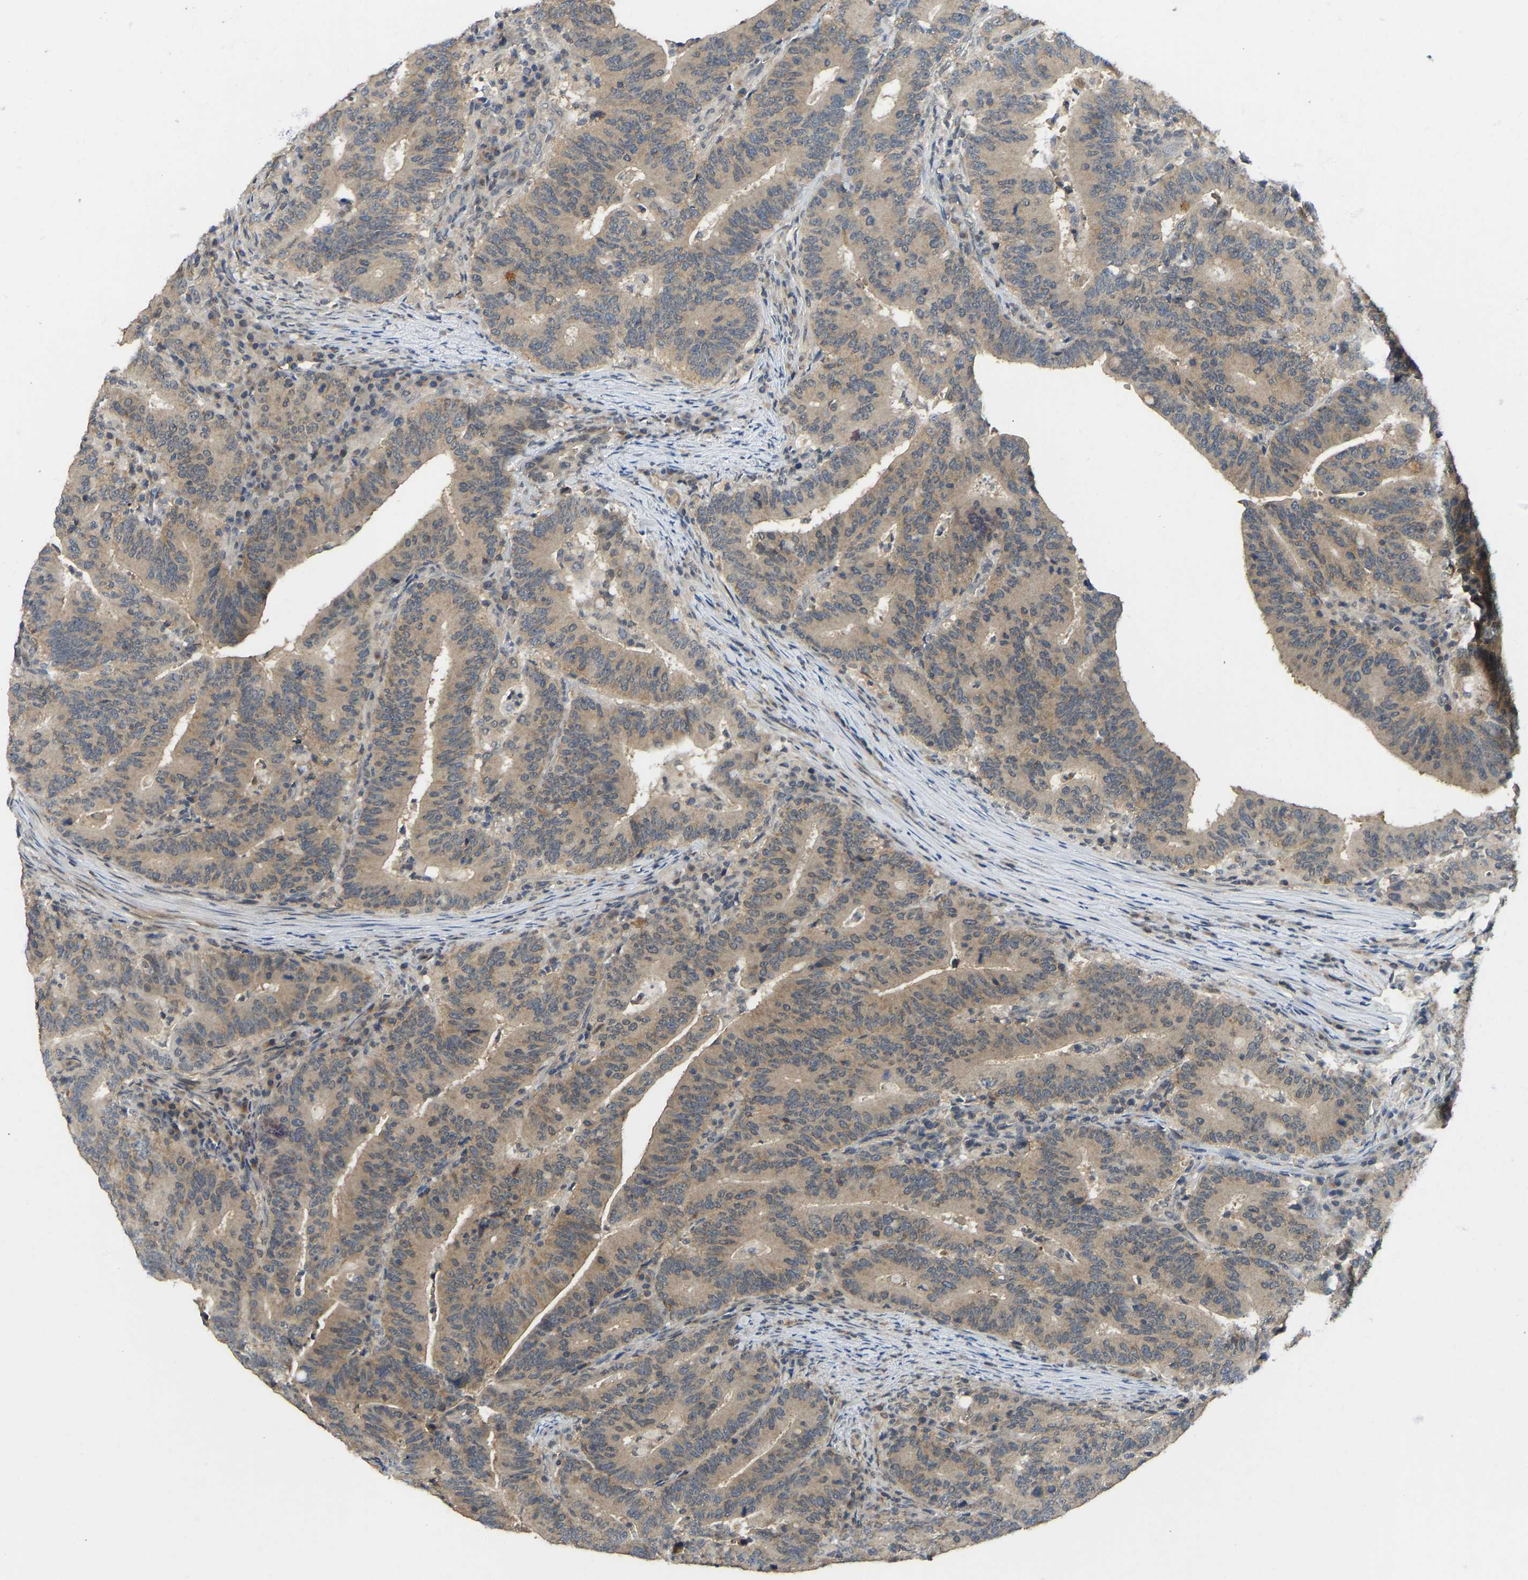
{"staining": {"intensity": "moderate", "quantity": ">75%", "location": "cytoplasmic/membranous"}, "tissue": "colorectal cancer", "cell_type": "Tumor cells", "image_type": "cancer", "snomed": [{"axis": "morphology", "description": "Adenocarcinoma, NOS"}, {"axis": "topography", "description": "Colon"}], "caption": "Moderate cytoplasmic/membranous protein positivity is appreciated in approximately >75% of tumor cells in colorectal cancer.", "gene": "NDRG3", "patient": {"sex": "female", "age": 66}}